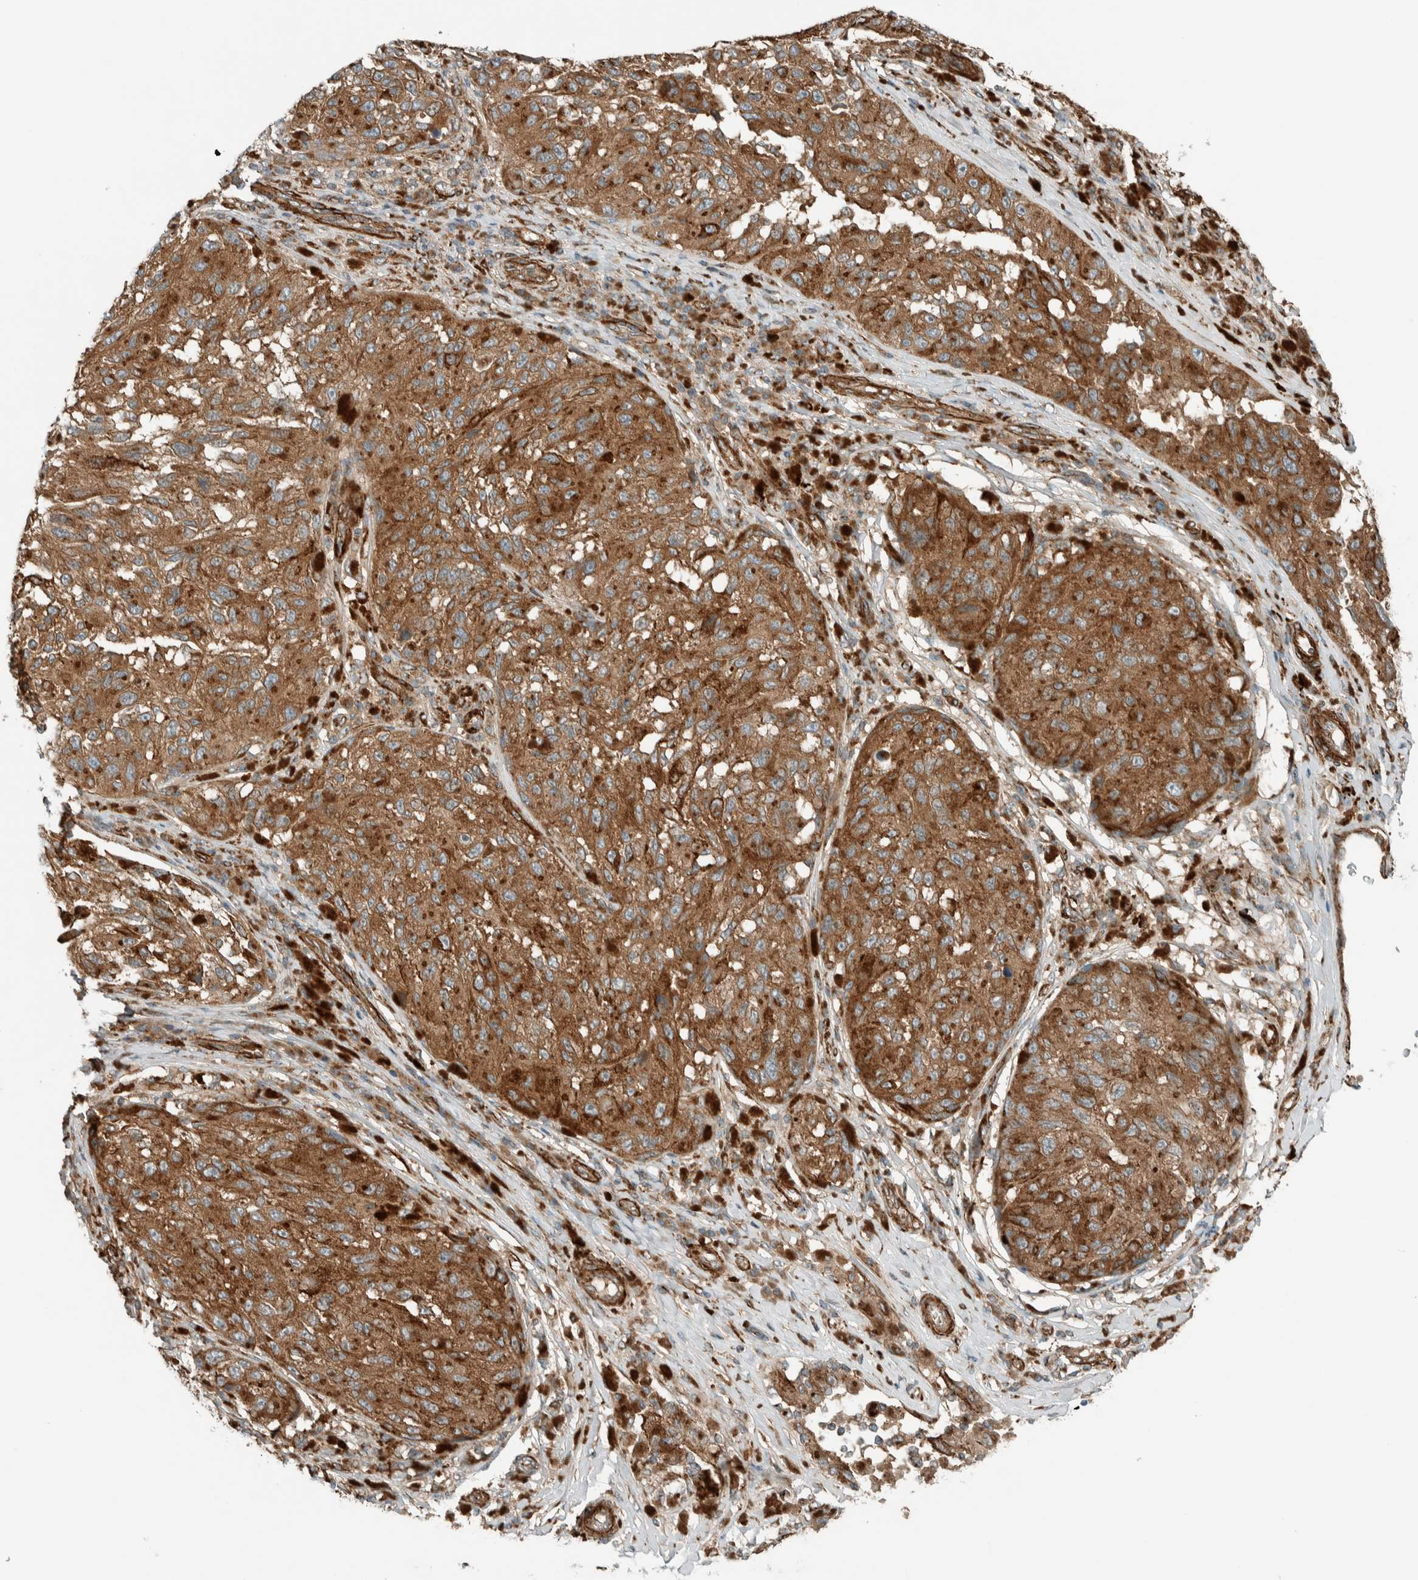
{"staining": {"intensity": "moderate", "quantity": ">75%", "location": "cytoplasmic/membranous"}, "tissue": "melanoma", "cell_type": "Tumor cells", "image_type": "cancer", "snomed": [{"axis": "morphology", "description": "Malignant melanoma, NOS"}, {"axis": "topography", "description": "Skin"}], "caption": "The photomicrograph reveals a brown stain indicating the presence of a protein in the cytoplasmic/membranous of tumor cells in malignant melanoma.", "gene": "EXOC7", "patient": {"sex": "female", "age": 73}}